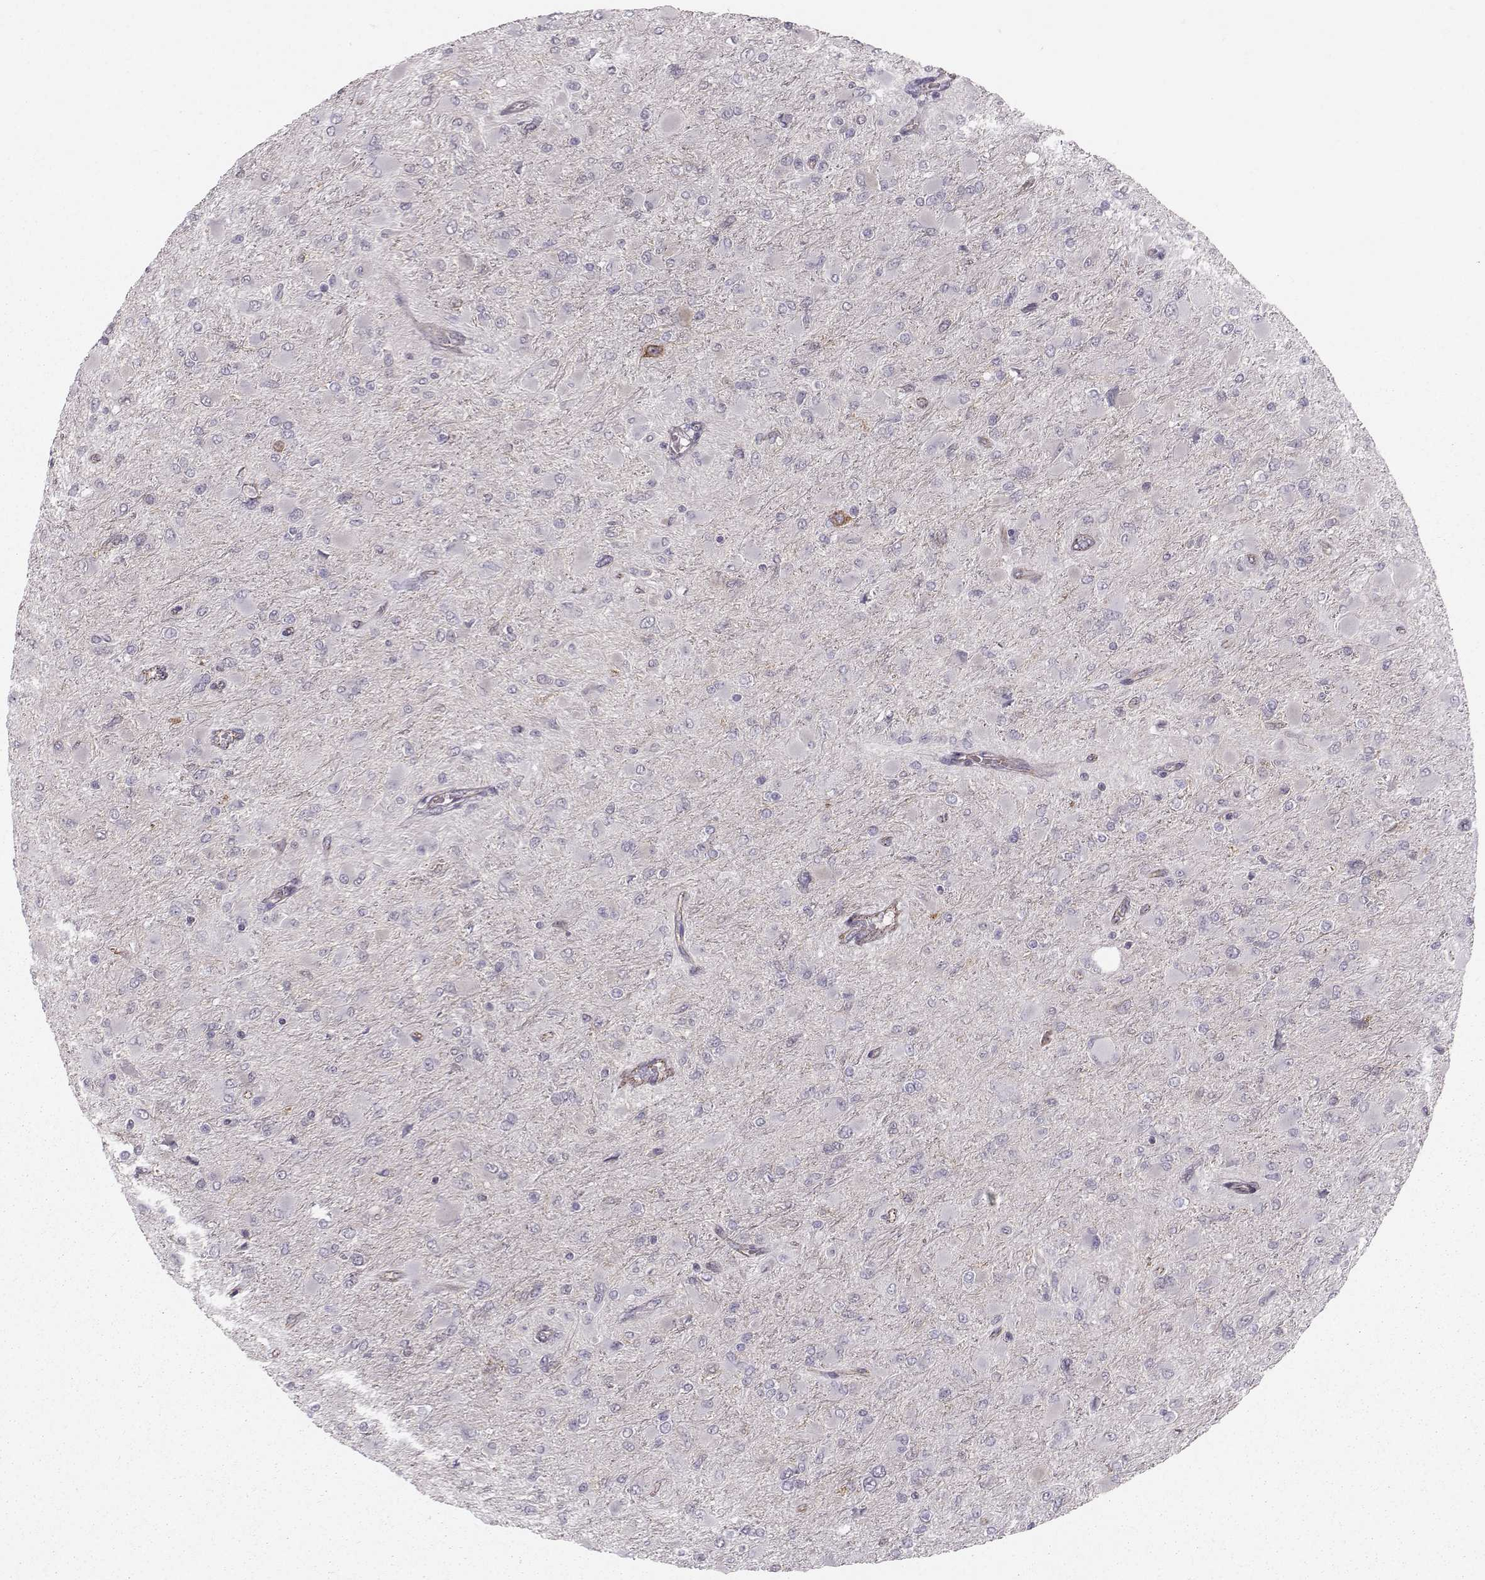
{"staining": {"intensity": "negative", "quantity": "none", "location": "none"}, "tissue": "glioma", "cell_type": "Tumor cells", "image_type": "cancer", "snomed": [{"axis": "morphology", "description": "Glioma, malignant, High grade"}, {"axis": "topography", "description": "Cerebral cortex"}], "caption": "Immunohistochemistry of malignant glioma (high-grade) displays no staining in tumor cells. (Stains: DAB (3,3'-diaminobenzidine) IHC with hematoxylin counter stain, Microscopy: brightfield microscopy at high magnification).", "gene": "MAST1", "patient": {"sex": "female", "age": 36}}